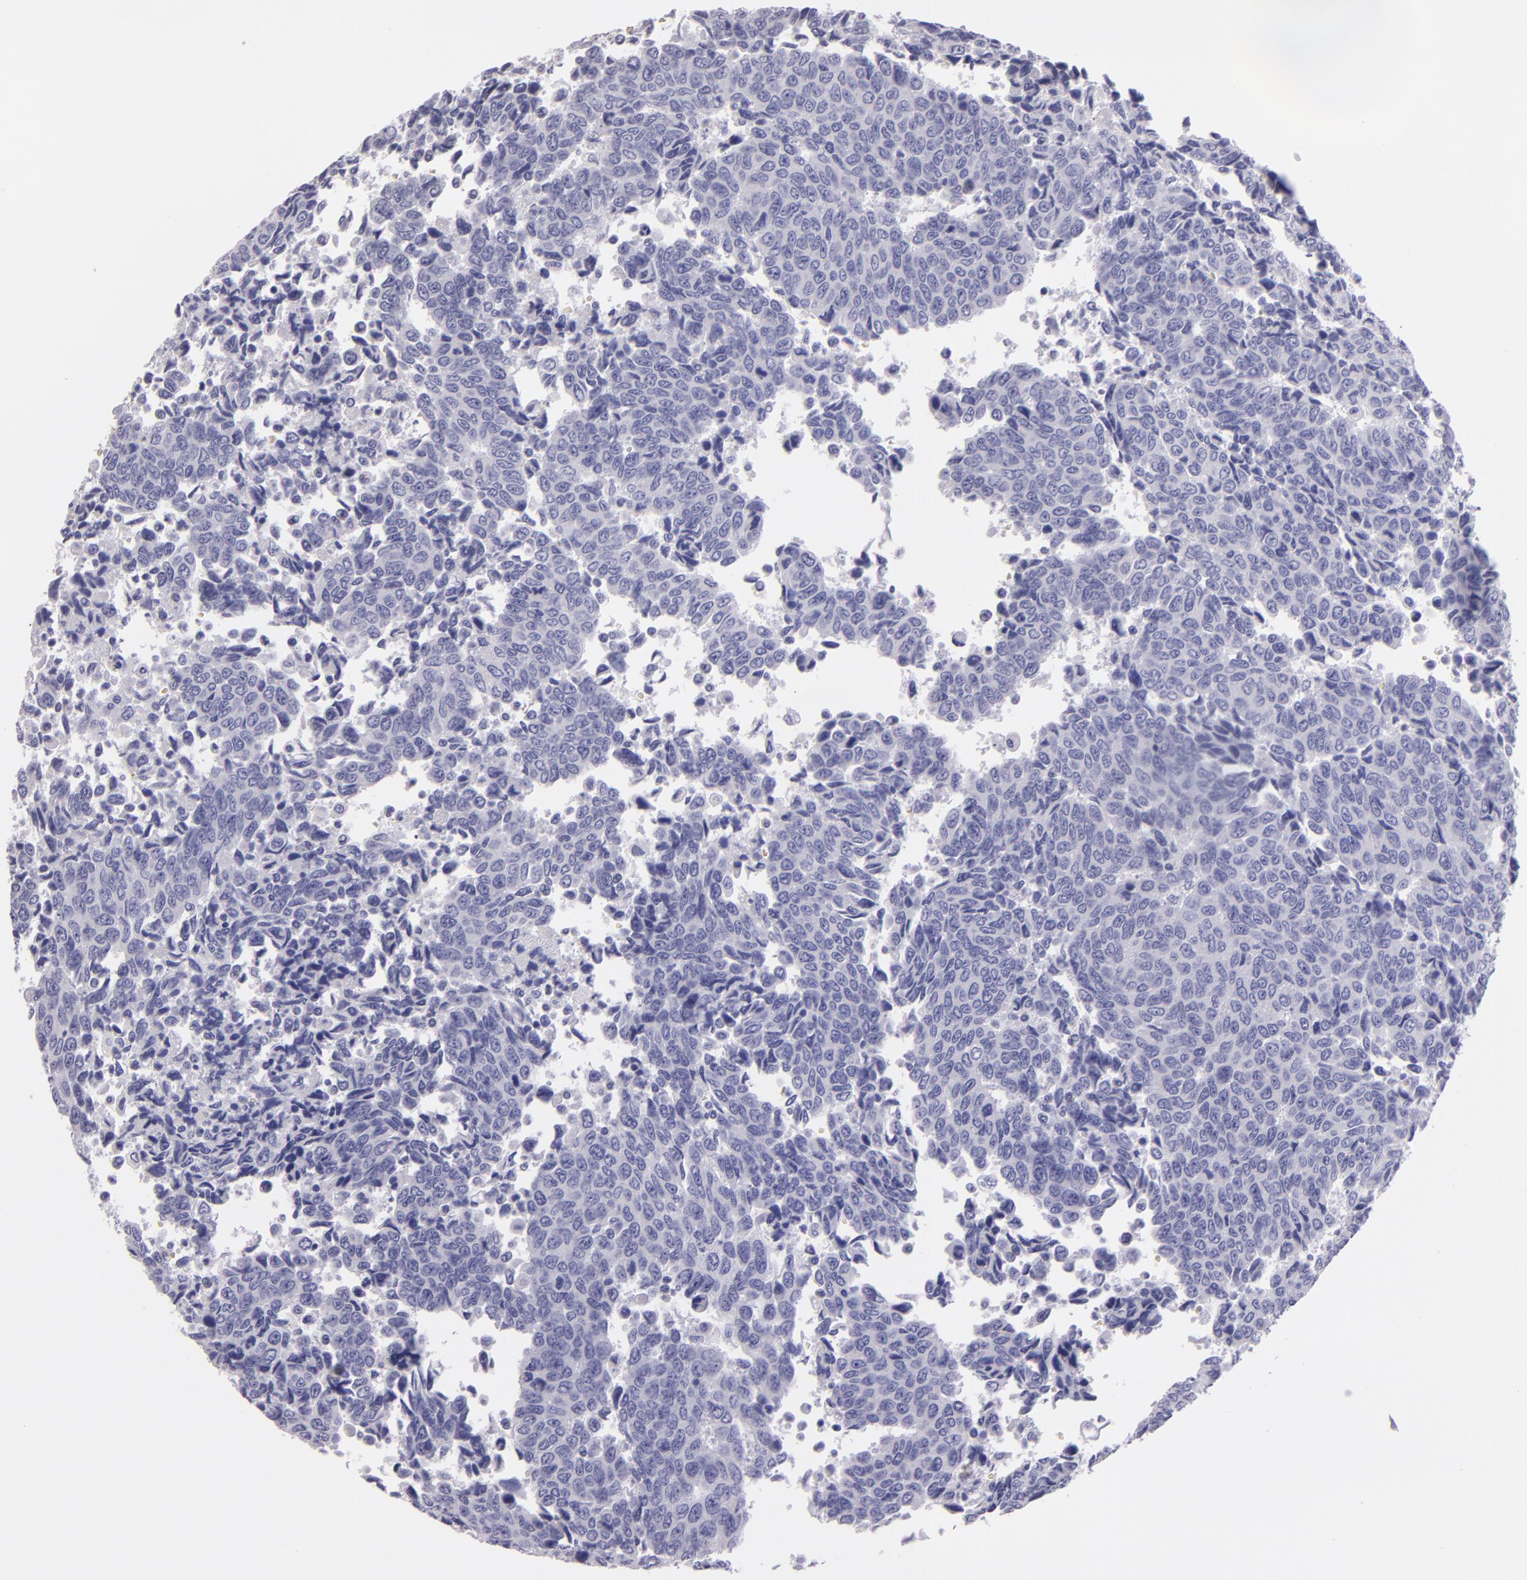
{"staining": {"intensity": "negative", "quantity": "none", "location": "none"}, "tissue": "urothelial cancer", "cell_type": "Tumor cells", "image_type": "cancer", "snomed": [{"axis": "morphology", "description": "Urothelial carcinoma, High grade"}, {"axis": "topography", "description": "Urinary bladder"}], "caption": "A high-resolution photomicrograph shows IHC staining of urothelial carcinoma (high-grade), which displays no significant expression in tumor cells.", "gene": "MUC5AC", "patient": {"sex": "male", "age": 86}}